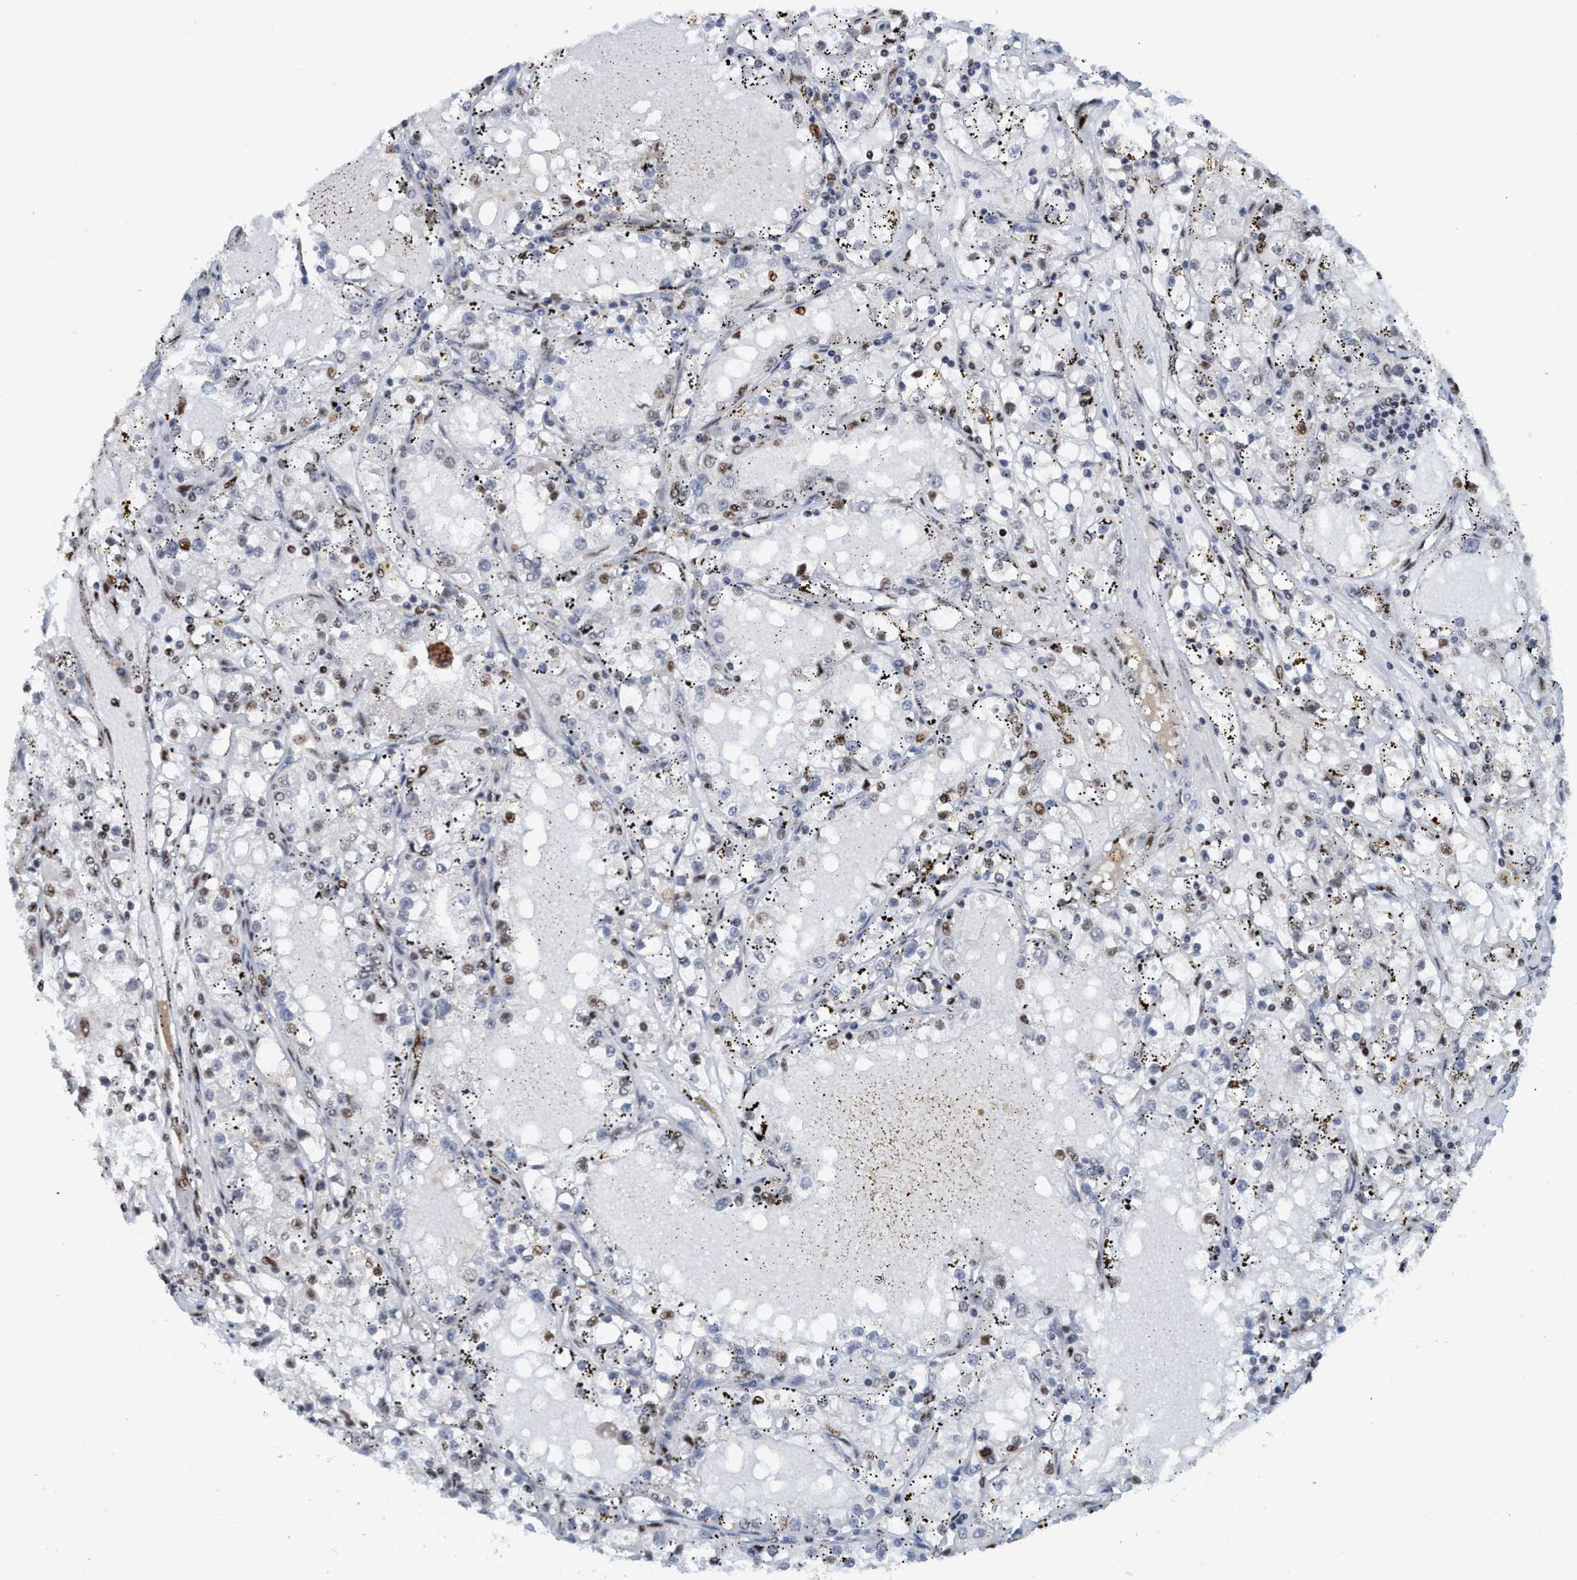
{"staining": {"intensity": "moderate", "quantity": "25%-75%", "location": "nuclear"}, "tissue": "renal cancer", "cell_type": "Tumor cells", "image_type": "cancer", "snomed": [{"axis": "morphology", "description": "Adenocarcinoma, NOS"}, {"axis": "topography", "description": "Kidney"}], "caption": "Renal cancer stained with immunohistochemistry (IHC) displays moderate nuclear staining in approximately 25%-75% of tumor cells.", "gene": "TOPBP1", "patient": {"sex": "male", "age": 56}}